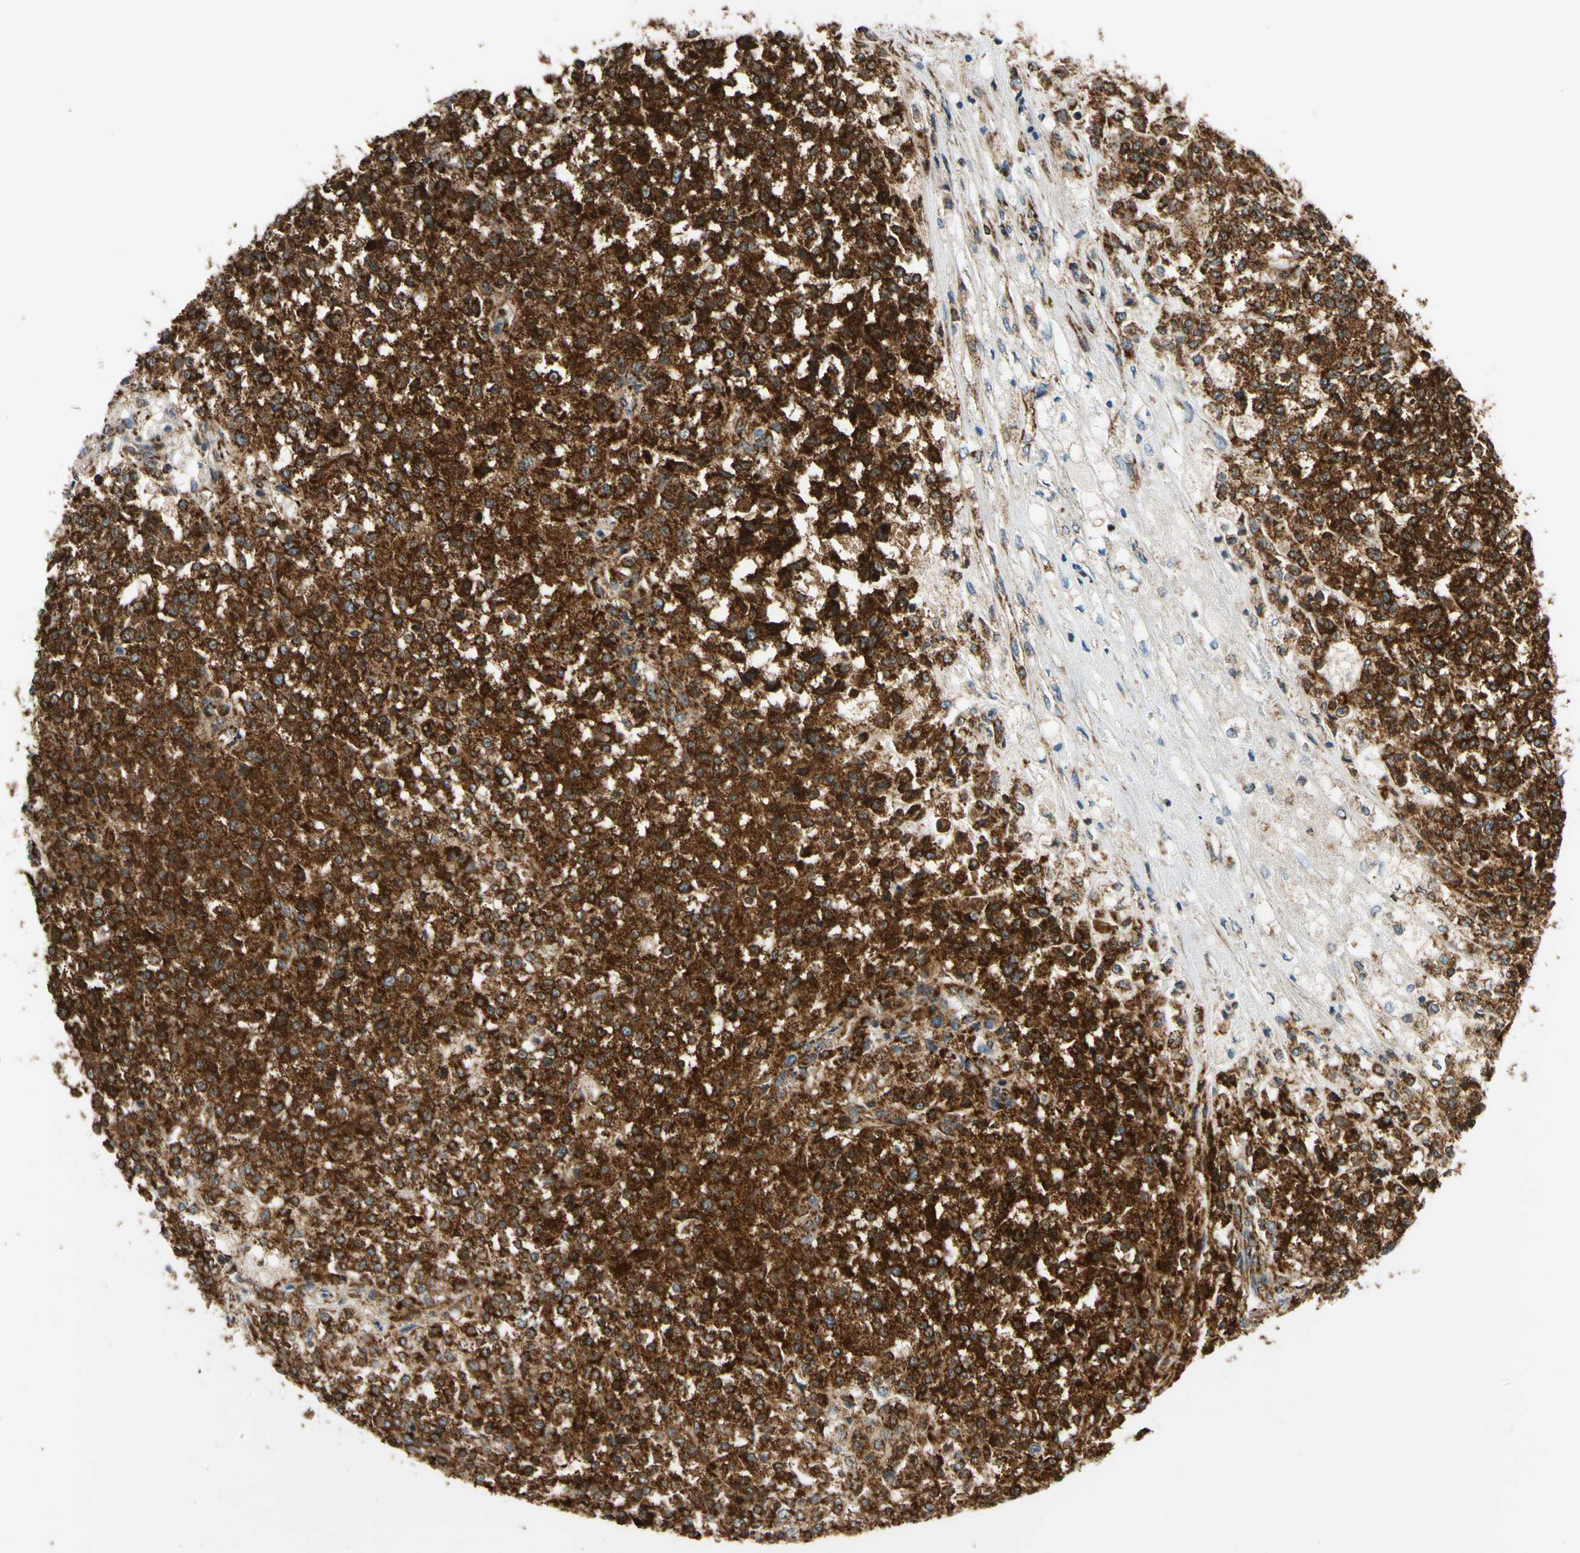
{"staining": {"intensity": "strong", "quantity": ">75%", "location": "cytoplasmic/membranous"}, "tissue": "testis cancer", "cell_type": "Tumor cells", "image_type": "cancer", "snomed": [{"axis": "morphology", "description": "Seminoma, NOS"}, {"axis": "topography", "description": "Testis"}], "caption": "Strong cytoplasmic/membranous positivity is appreciated in approximately >75% of tumor cells in testis cancer.", "gene": "MAVS", "patient": {"sex": "male", "age": 59}}